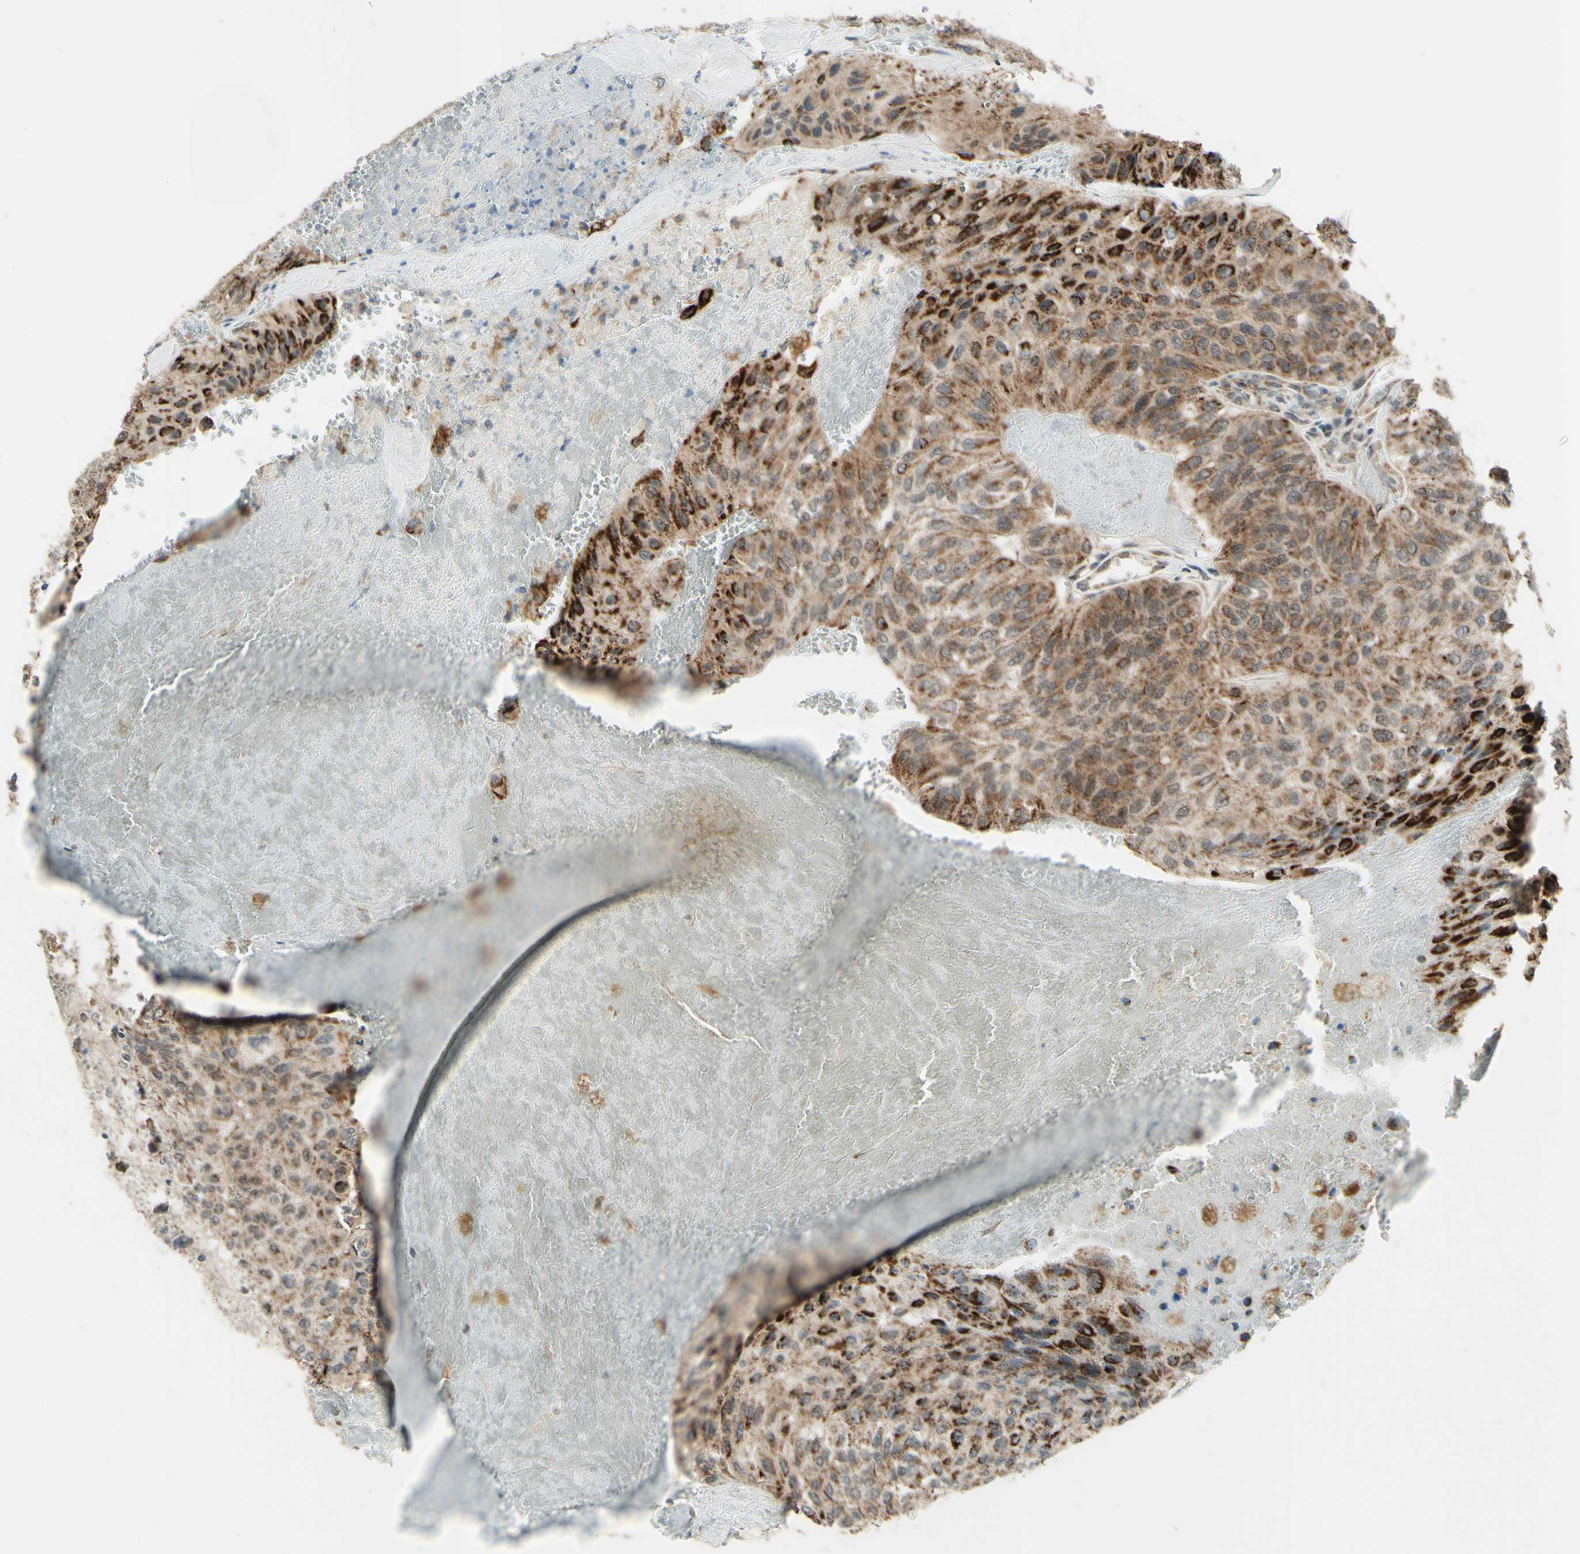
{"staining": {"intensity": "moderate", "quantity": ">75%", "location": "cytoplasmic/membranous"}, "tissue": "urothelial cancer", "cell_type": "Tumor cells", "image_type": "cancer", "snomed": [{"axis": "morphology", "description": "Urothelial carcinoma, High grade"}, {"axis": "topography", "description": "Urinary bladder"}], "caption": "A brown stain shows moderate cytoplasmic/membranous staining of a protein in human urothelial carcinoma (high-grade) tumor cells. (Brightfield microscopy of DAB IHC at high magnification).", "gene": "DHRS3", "patient": {"sex": "male", "age": 66}}